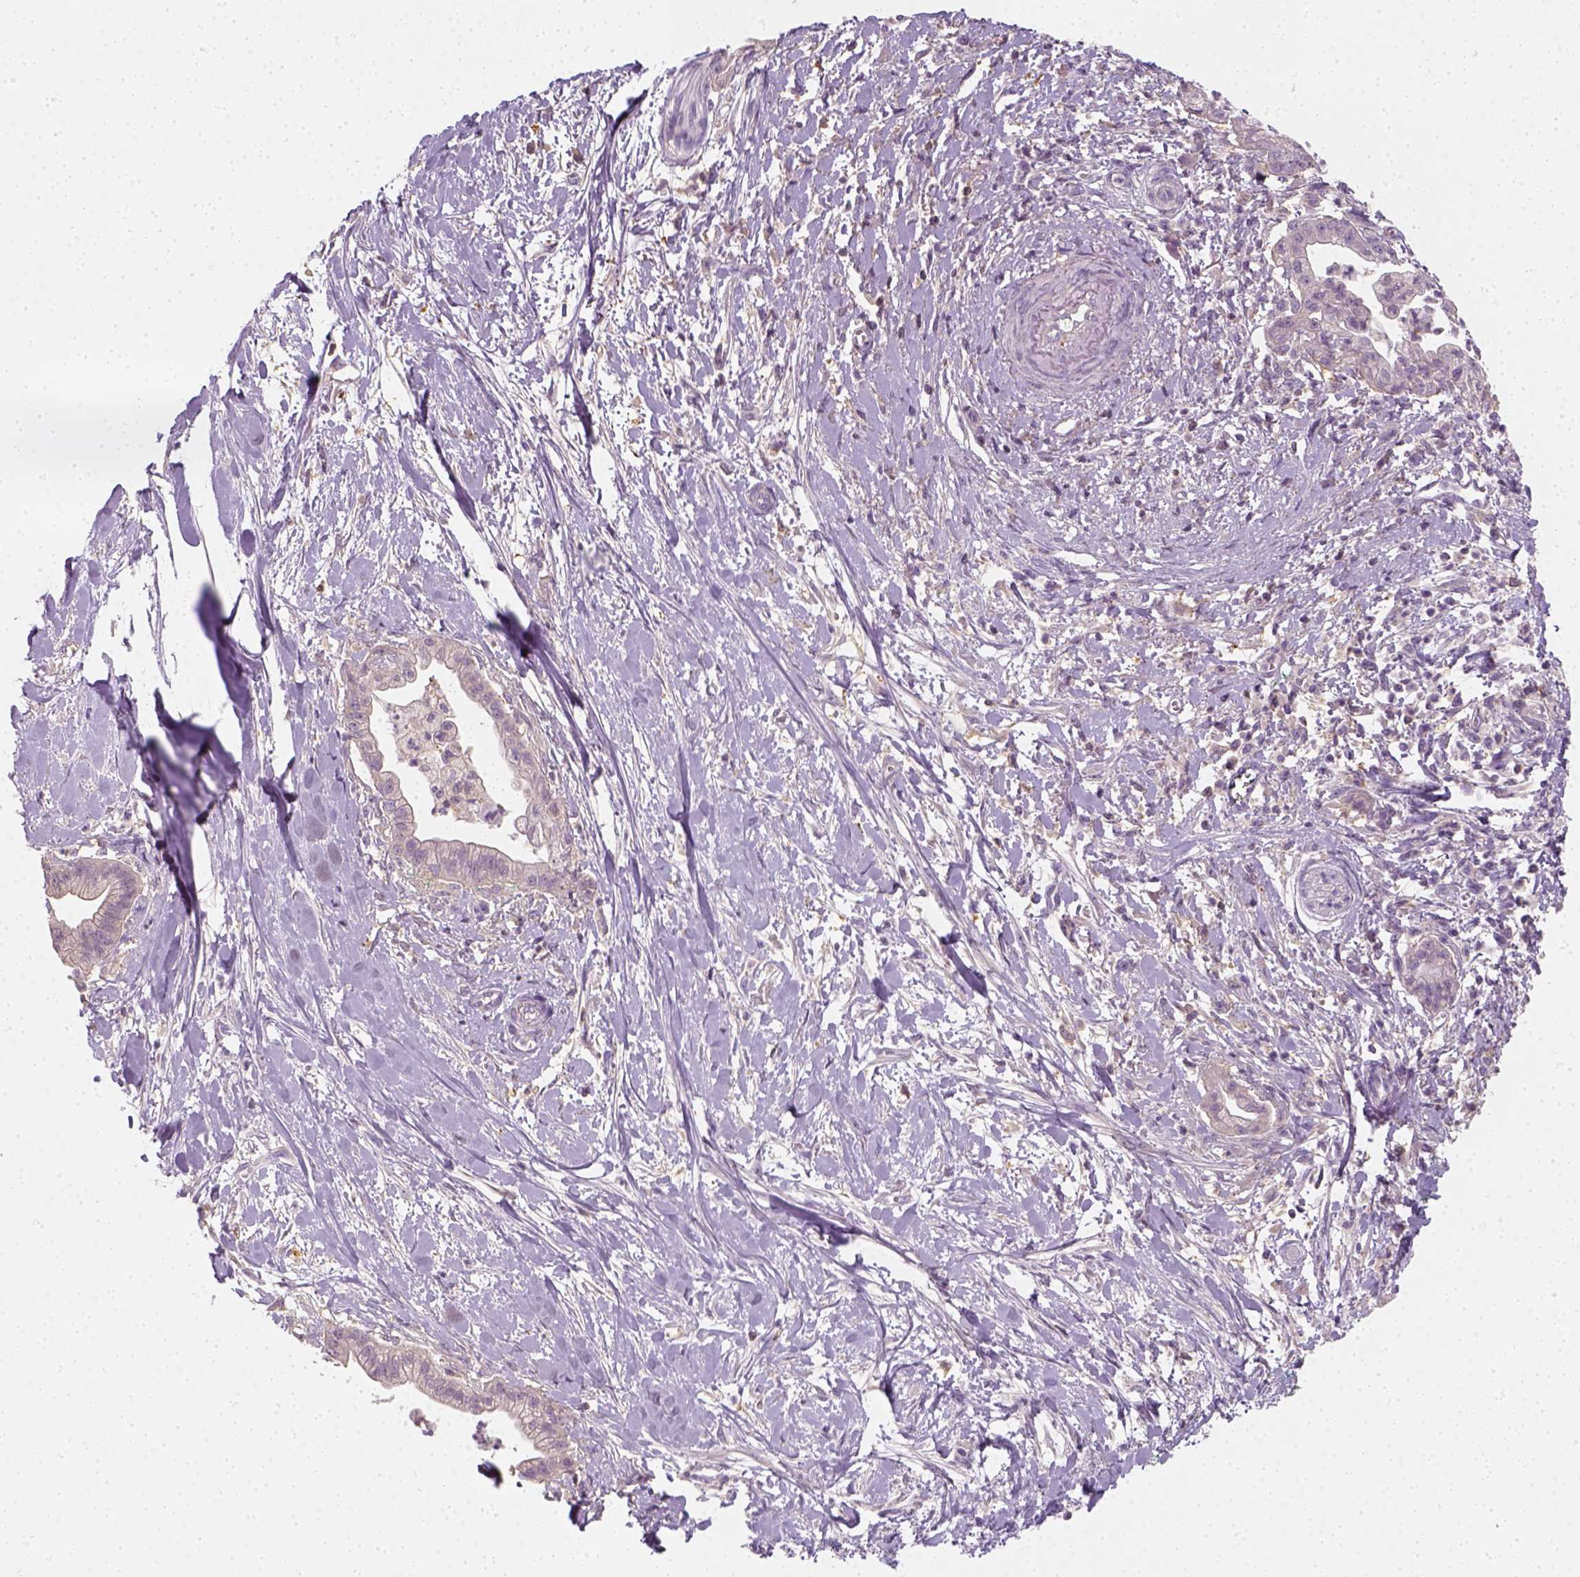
{"staining": {"intensity": "negative", "quantity": "none", "location": "none"}, "tissue": "pancreatic cancer", "cell_type": "Tumor cells", "image_type": "cancer", "snomed": [{"axis": "morphology", "description": "Normal tissue, NOS"}, {"axis": "morphology", "description": "Adenocarcinoma, NOS"}, {"axis": "topography", "description": "Lymph node"}, {"axis": "topography", "description": "Pancreas"}], "caption": "IHC histopathology image of human adenocarcinoma (pancreatic) stained for a protein (brown), which reveals no positivity in tumor cells.", "gene": "EPHB1", "patient": {"sex": "female", "age": 58}}